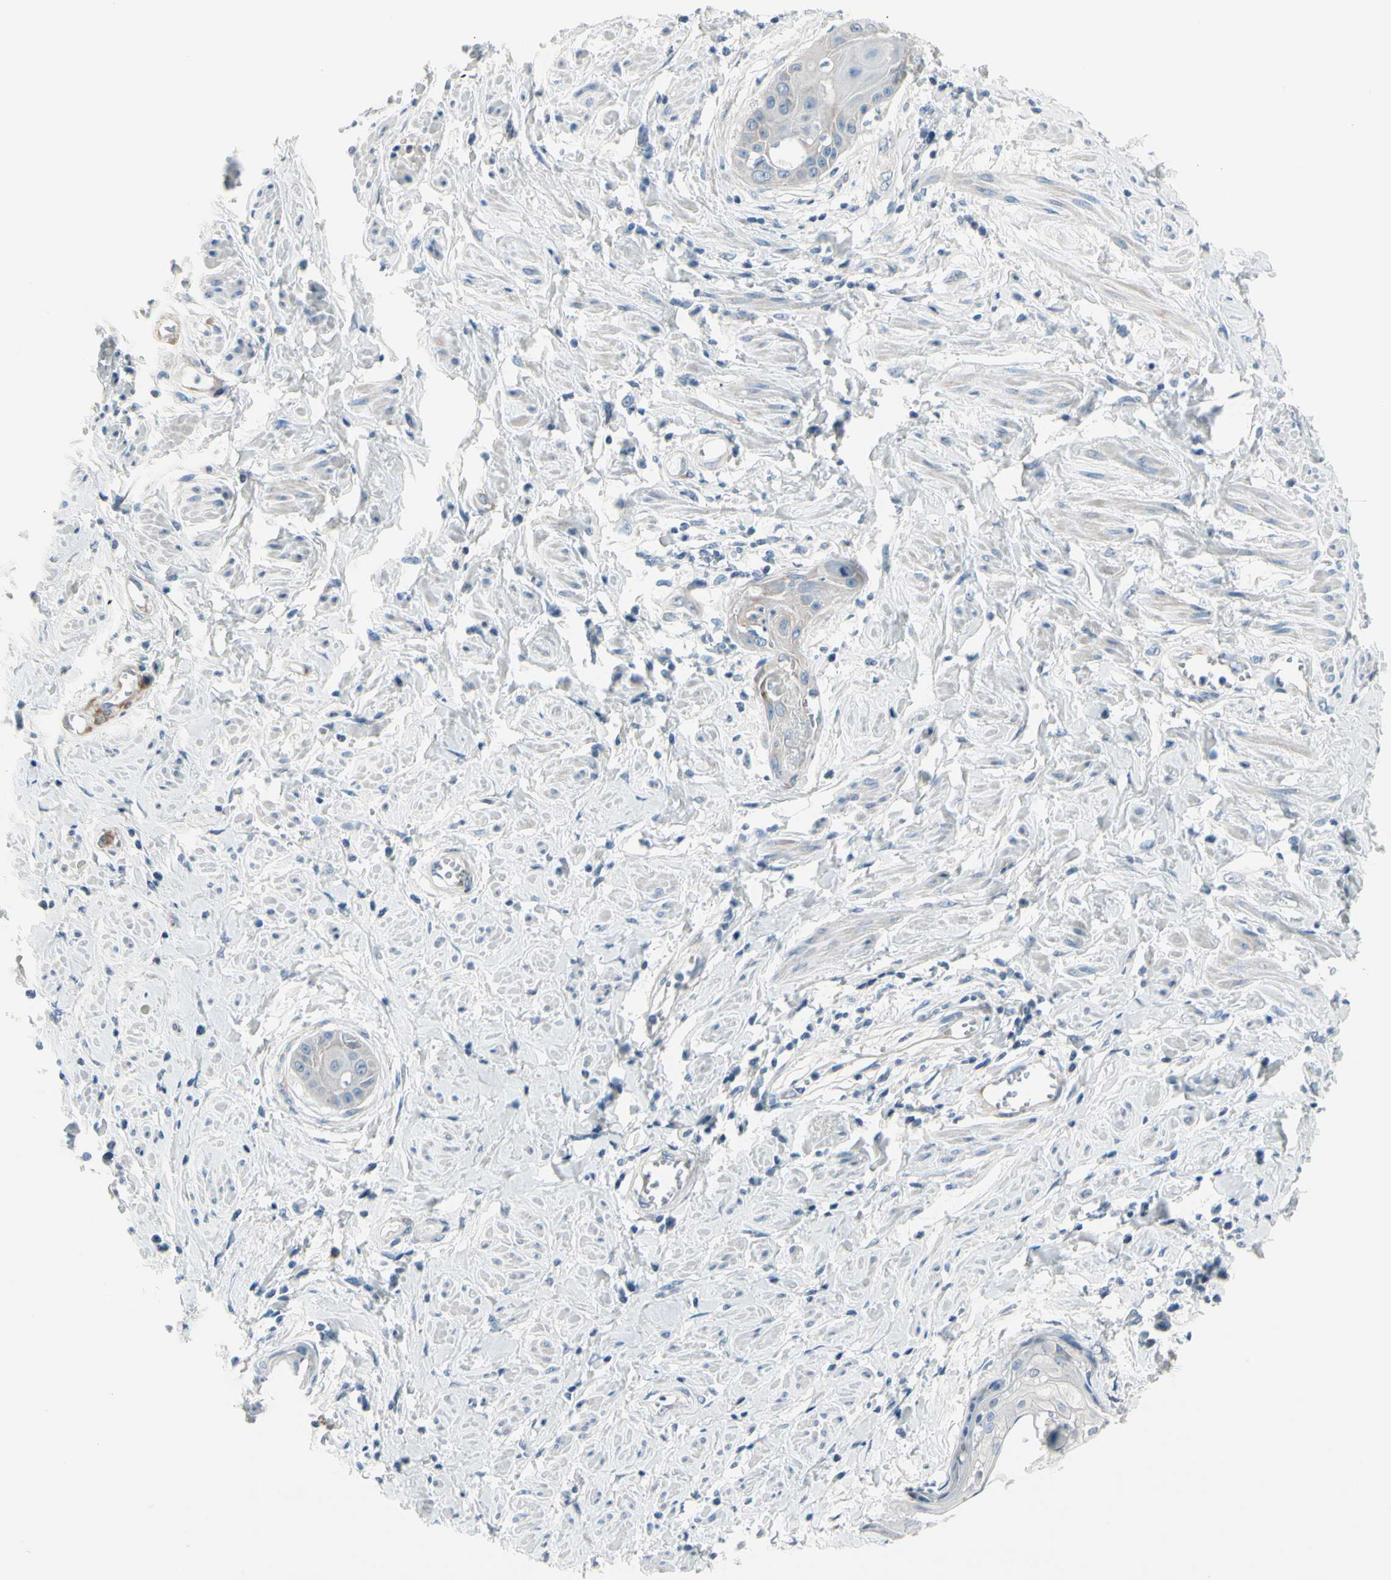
{"staining": {"intensity": "negative", "quantity": "none", "location": "none"}, "tissue": "cervical cancer", "cell_type": "Tumor cells", "image_type": "cancer", "snomed": [{"axis": "morphology", "description": "Squamous cell carcinoma, NOS"}, {"axis": "topography", "description": "Cervix"}], "caption": "High magnification brightfield microscopy of cervical cancer (squamous cell carcinoma) stained with DAB (brown) and counterstained with hematoxylin (blue): tumor cells show no significant expression. (DAB immunohistochemistry visualized using brightfield microscopy, high magnification).", "gene": "MAP2", "patient": {"sex": "female", "age": 57}}